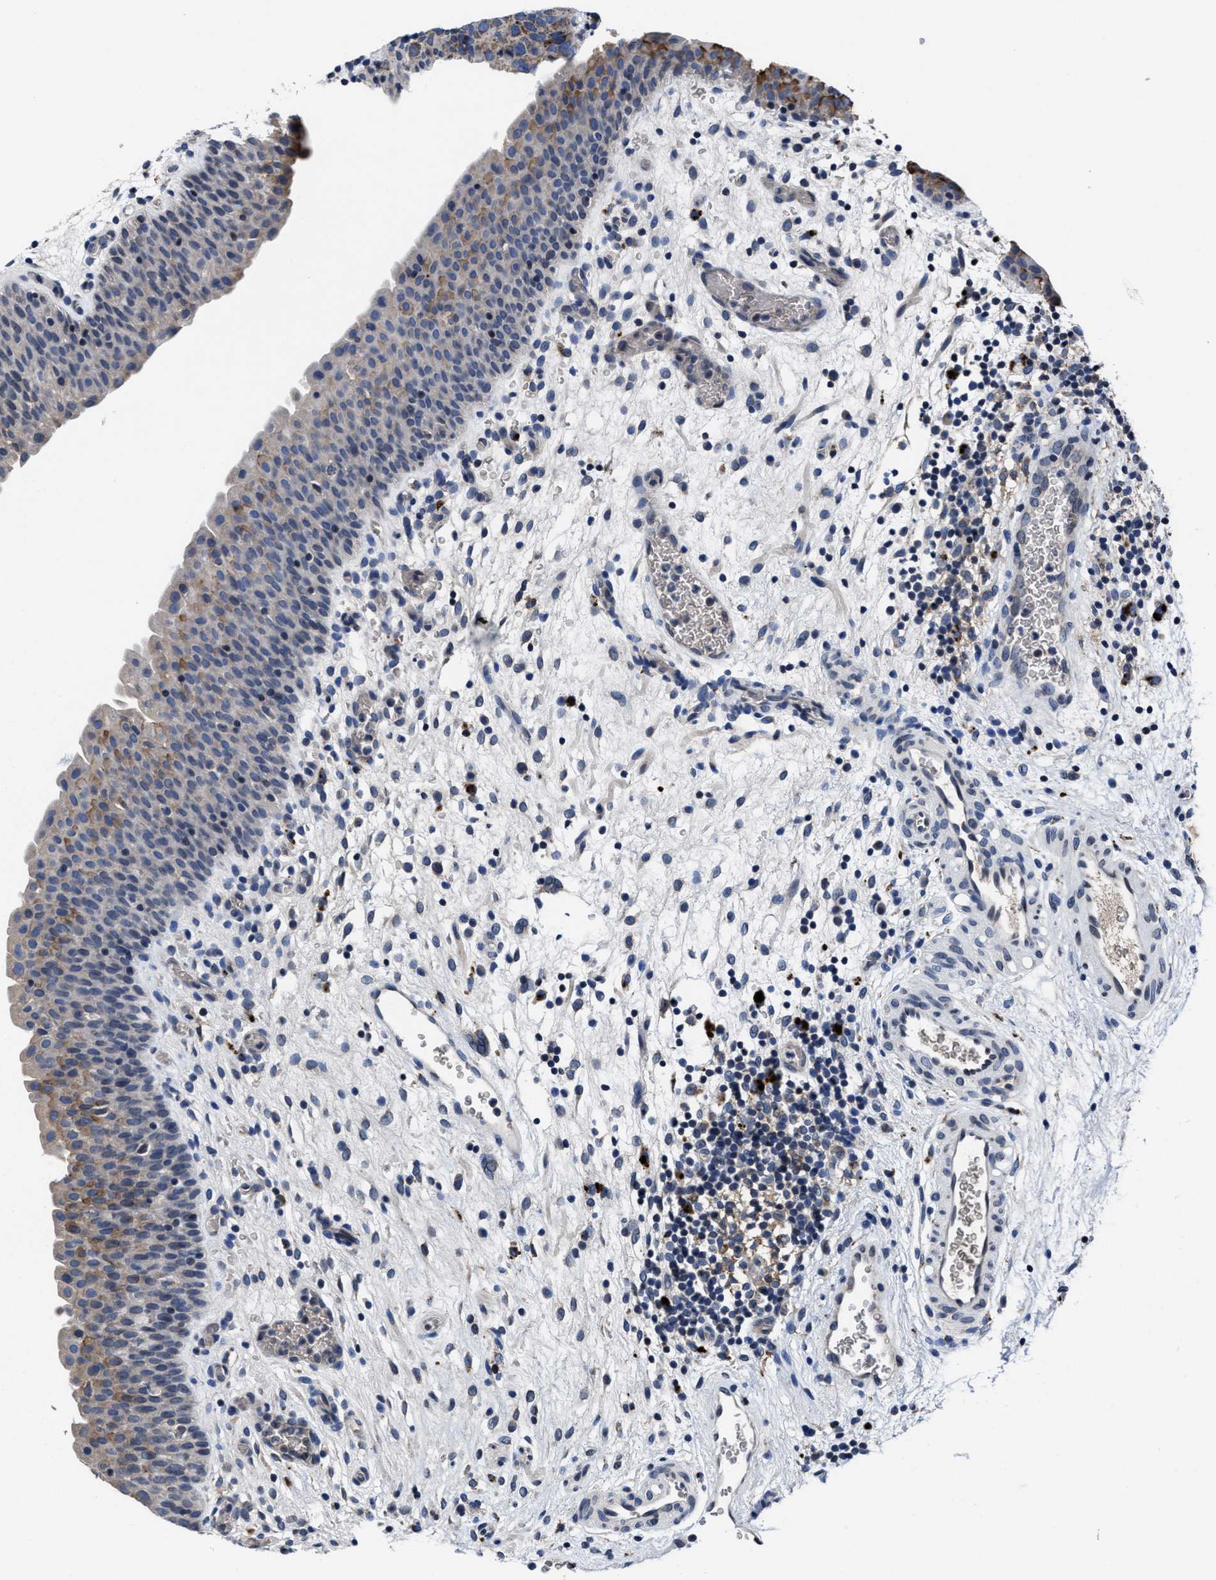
{"staining": {"intensity": "moderate", "quantity": "<25%", "location": "cytoplasmic/membranous"}, "tissue": "urinary bladder", "cell_type": "Urothelial cells", "image_type": "normal", "snomed": [{"axis": "morphology", "description": "Normal tissue, NOS"}, {"axis": "topography", "description": "Urinary bladder"}], "caption": "Immunohistochemistry (IHC) micrograph of benign human urinary bladder stained for a protein (brown), which exhibits low levels of moderate cytoplasmic/membranous expression in about <25% of urothelial cells.", "gene": "CACNA1D", "patient": {"sex": "male", "age": 37}}